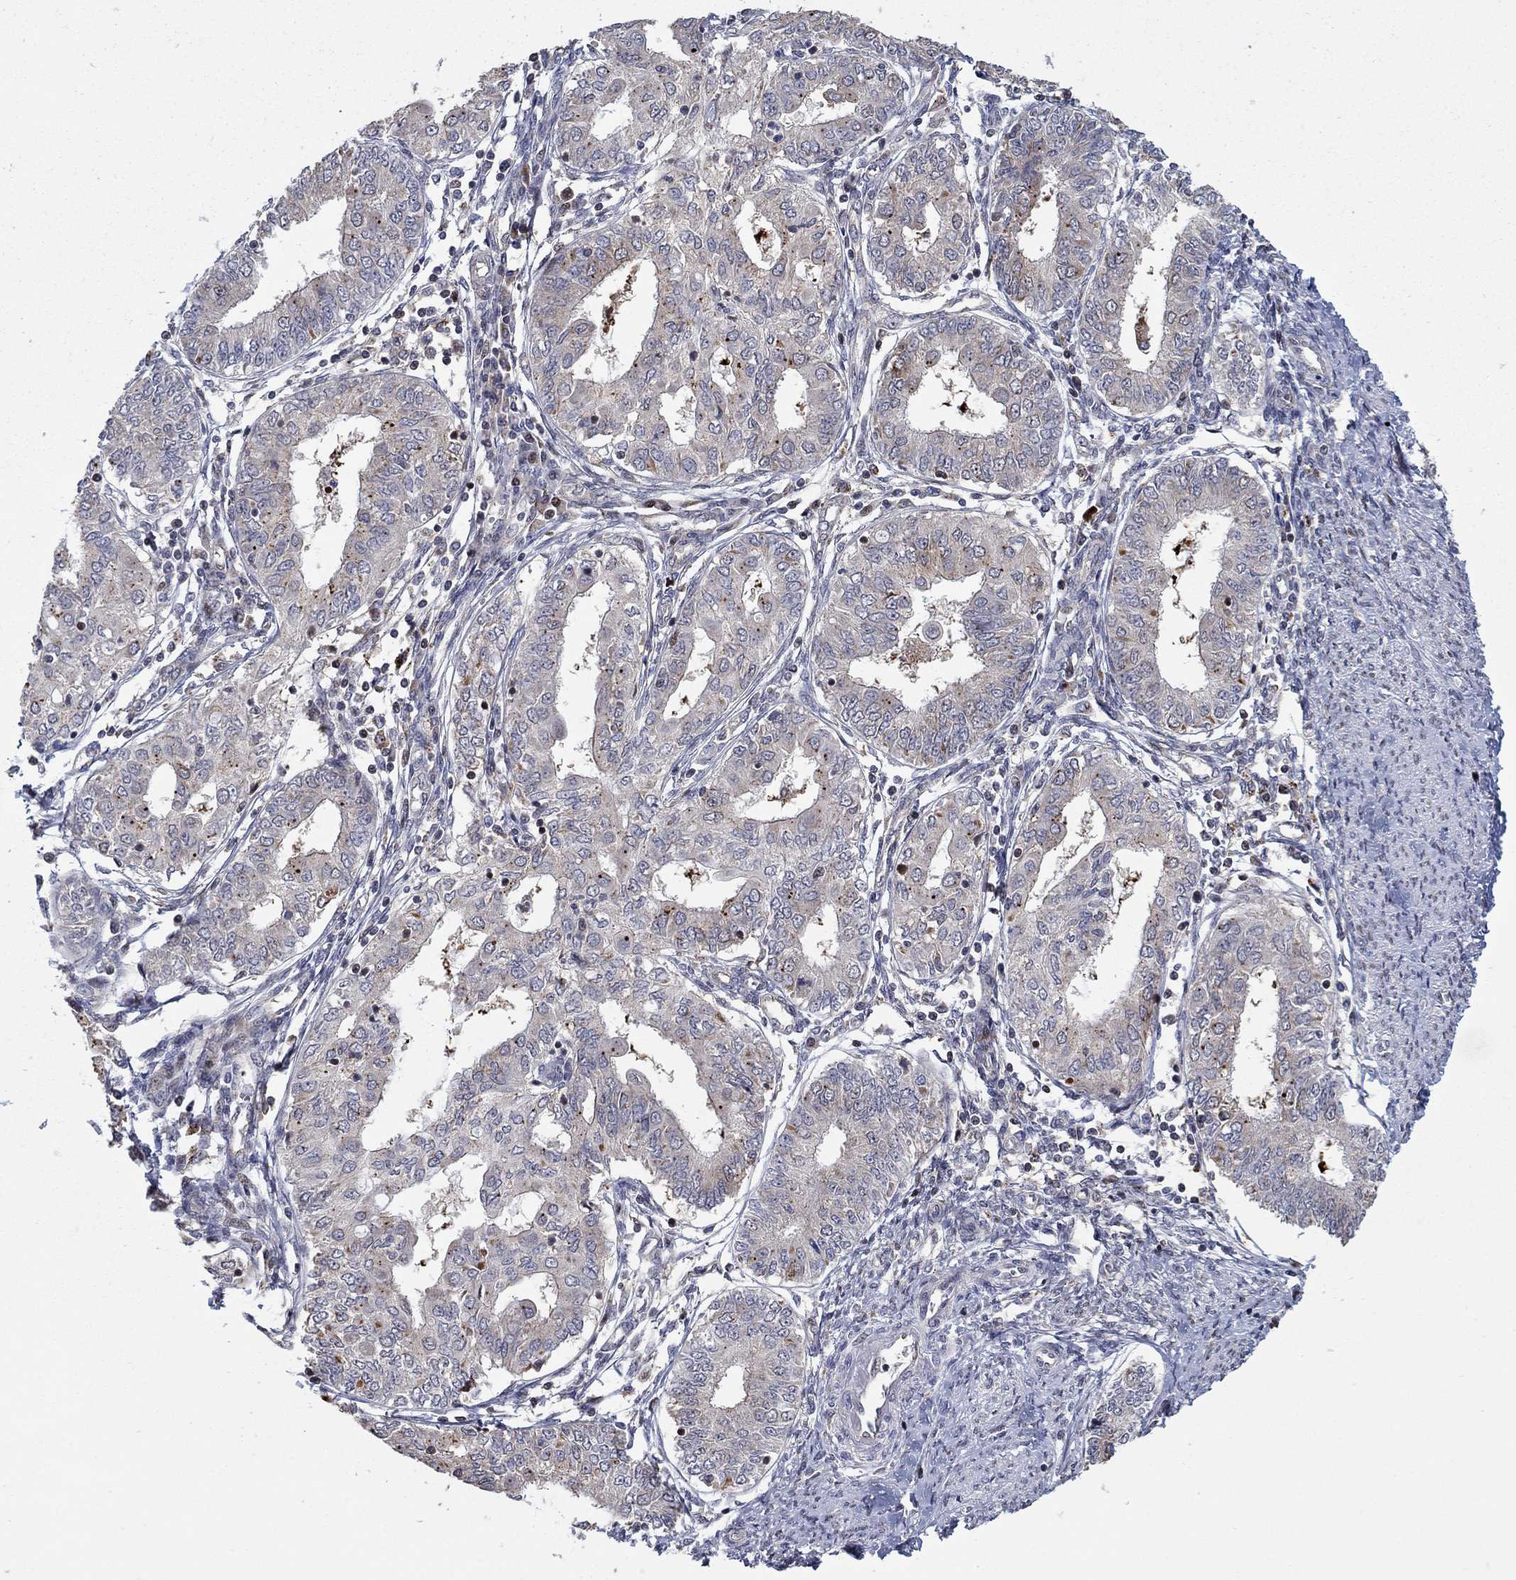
{"staining": {"intensity": "moderate", "quantity": "<25%", "location": "cytoplasmic/membranous"}, "tissue": "endometrial cancer", "cell_type": "Tumor cells", "image_type": "cancer", "snomed": [{"axis": "morphology", "description": "Adenocarcinoma, NOS"}, {"axis": "topography", "description": "Endometrium"}], "caption": "Endometrial cancer was stained to show a protein in brown. There is low levels of moderate cytoplasmic/membranous positivity in approximately <25% of tumor cells. (Brightfield microscopy of DAB IHC at high magnification).", "gene": "LPCAT4", "patient": {"sex": "female", "age": 68}}